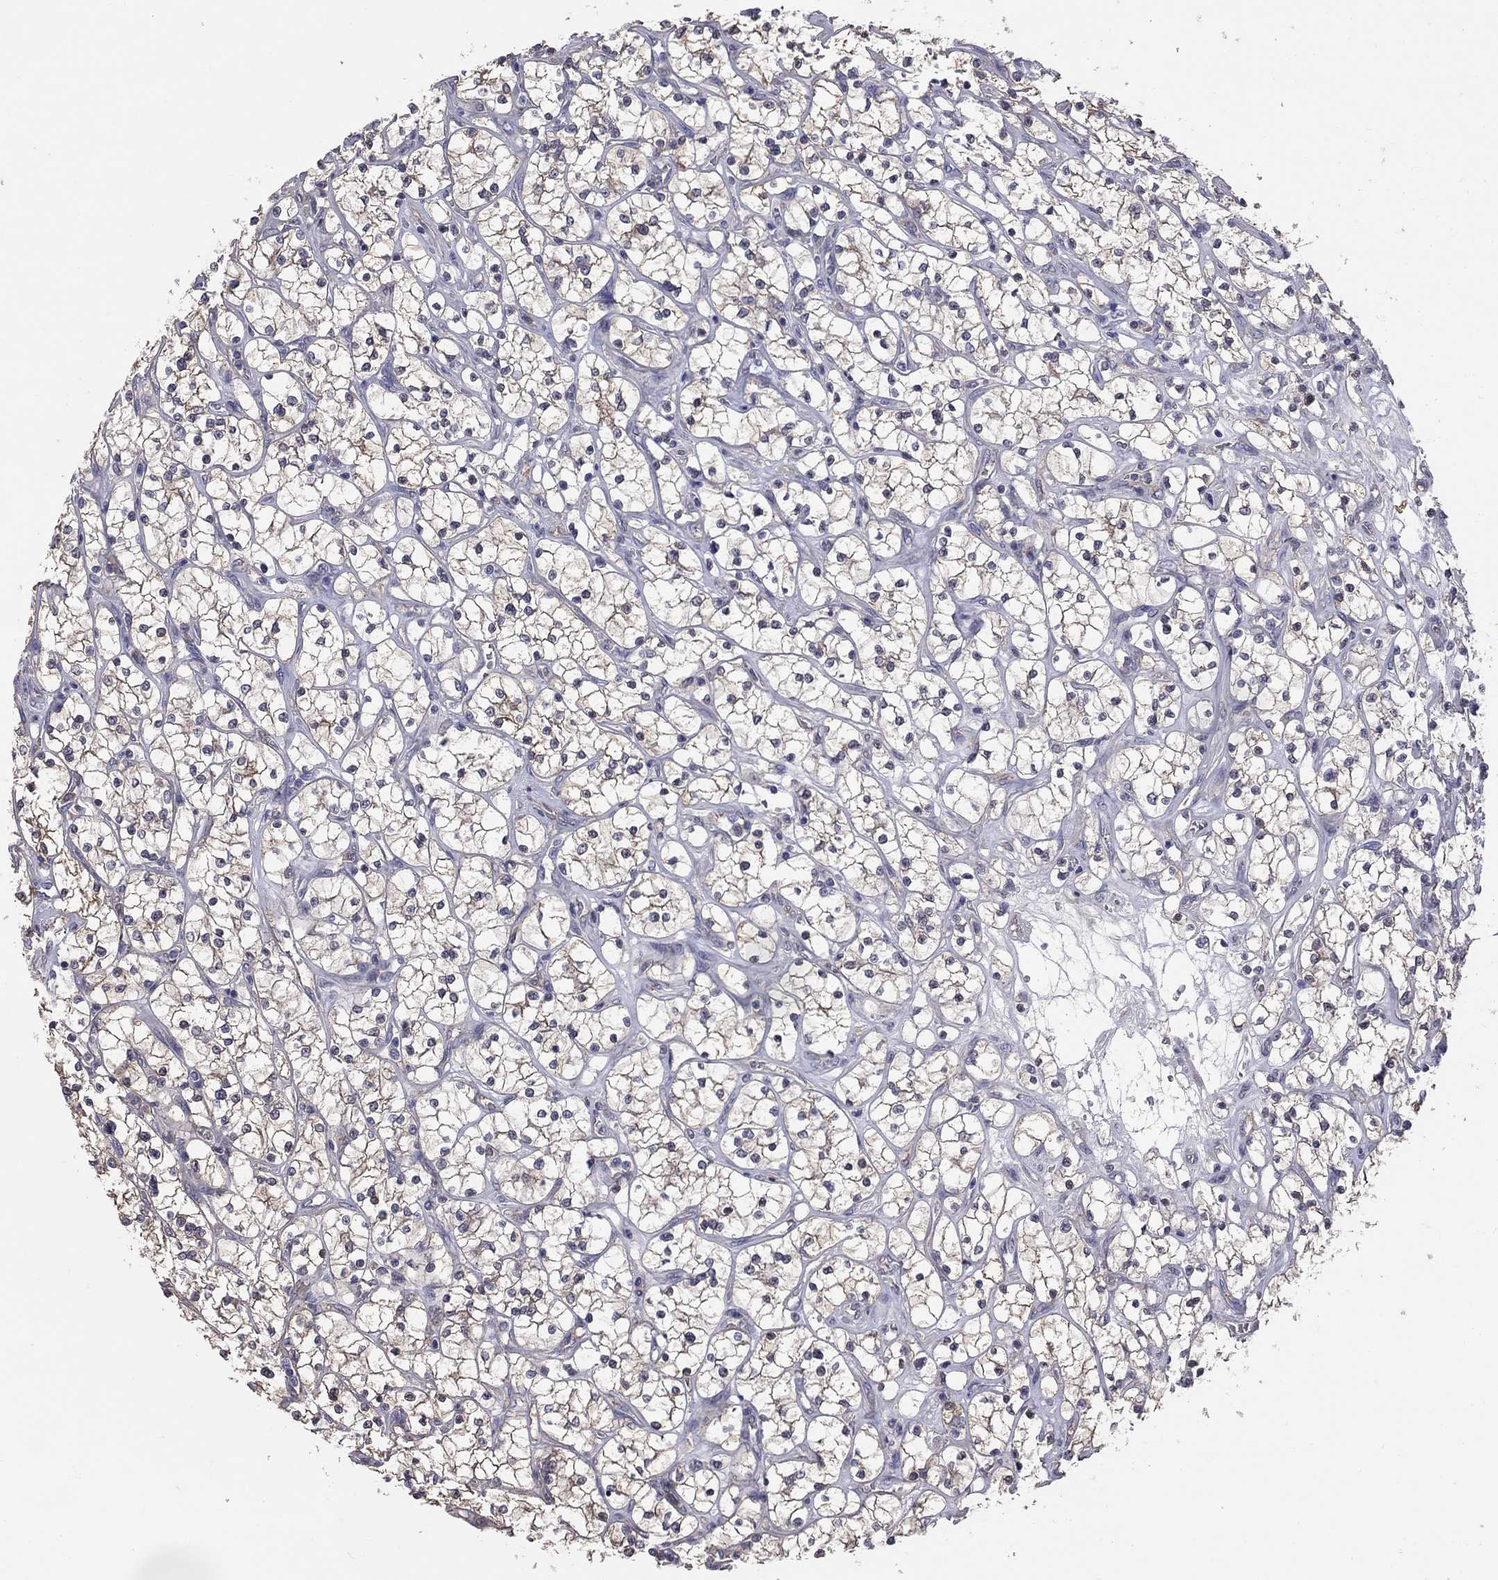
{"staining": {"intensity": "moderate", "quantity": "25%-75%", "location": "cytoplasmic/membranous"}, "tissue": "renal cancer", "cell_type": "Tumor cells", "image_type": "cancer", "snomed": [{"axis": "morphology", "description": "Adenocarcinoma, NOS"}, {"axis": "topography", "description": "Kidney"}], "caption": "Adenocarcinoma (renal) stained for a protein (brown) displays moderate cytoplasmic/membranous positive expression in about 25%-75% of tumor cells.", "gene": "HYLS1", "patient": {"sex": "female", "age": 64}}